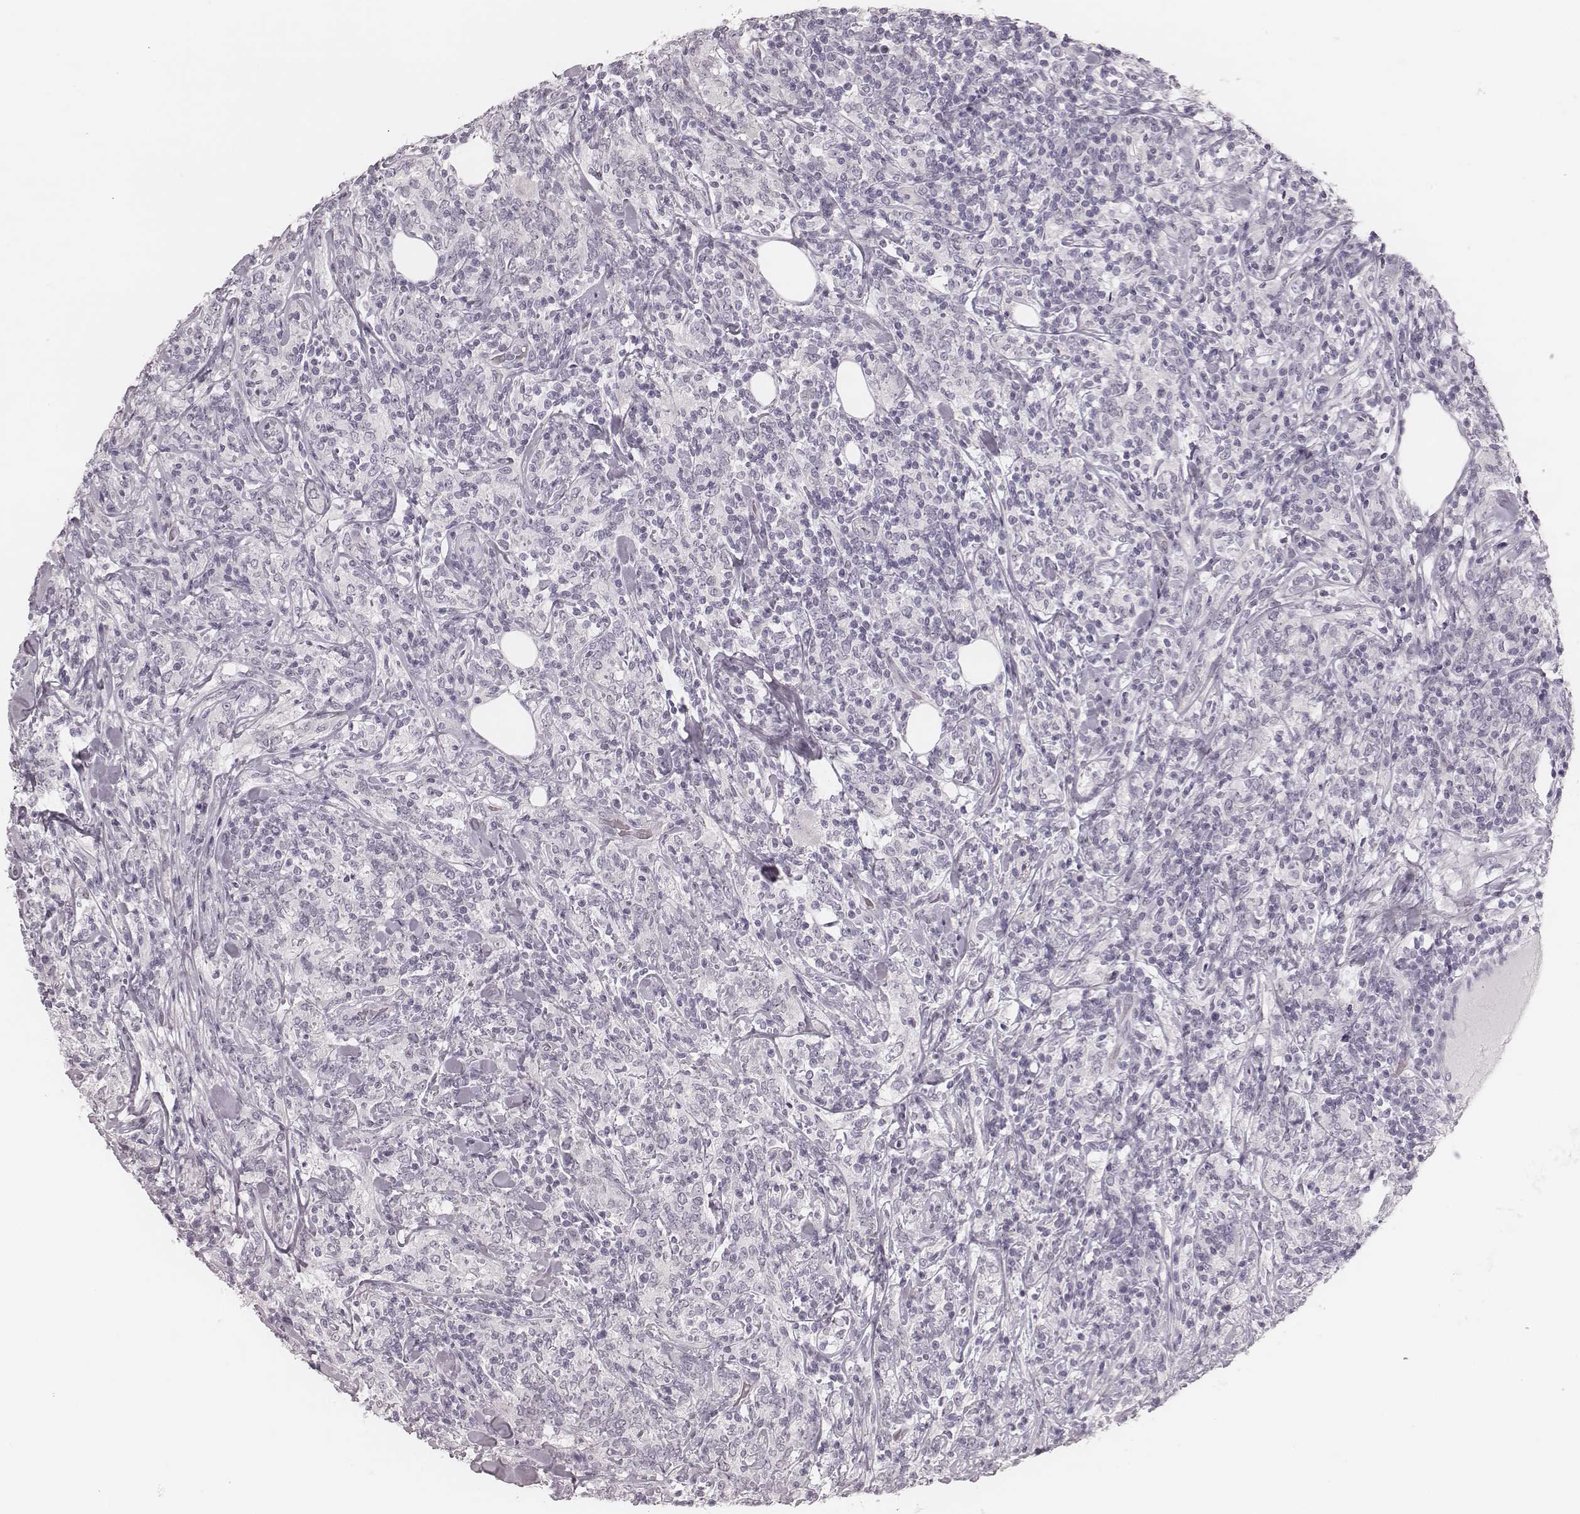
{"staining": {"intensity": "negative", "quantity": "none", "location": "none"}, "tissue": "lymphoma", "cell_type": "Tumor cells", "image_type": "cancer", "snomed": [{"axis": "morphology", "description": "Malignant lymphoma, non-Hodgkin's type, High grade"}, {"axis": "topography", "description": "Lymph node"}], "caption": "Tumor cells show no significant protein positivity in malignant lymphoma, non-Hodgkin's type (high-grade). (Stains: DAB (3,3'-diaminobenzidine) immunohistochemistry (IHC) with hematoxylin counter stain, Microscopy: brightfield microscopy at high magnification).", "gene": "SPA17", "patient": {"sex": "female", "age": 84}}